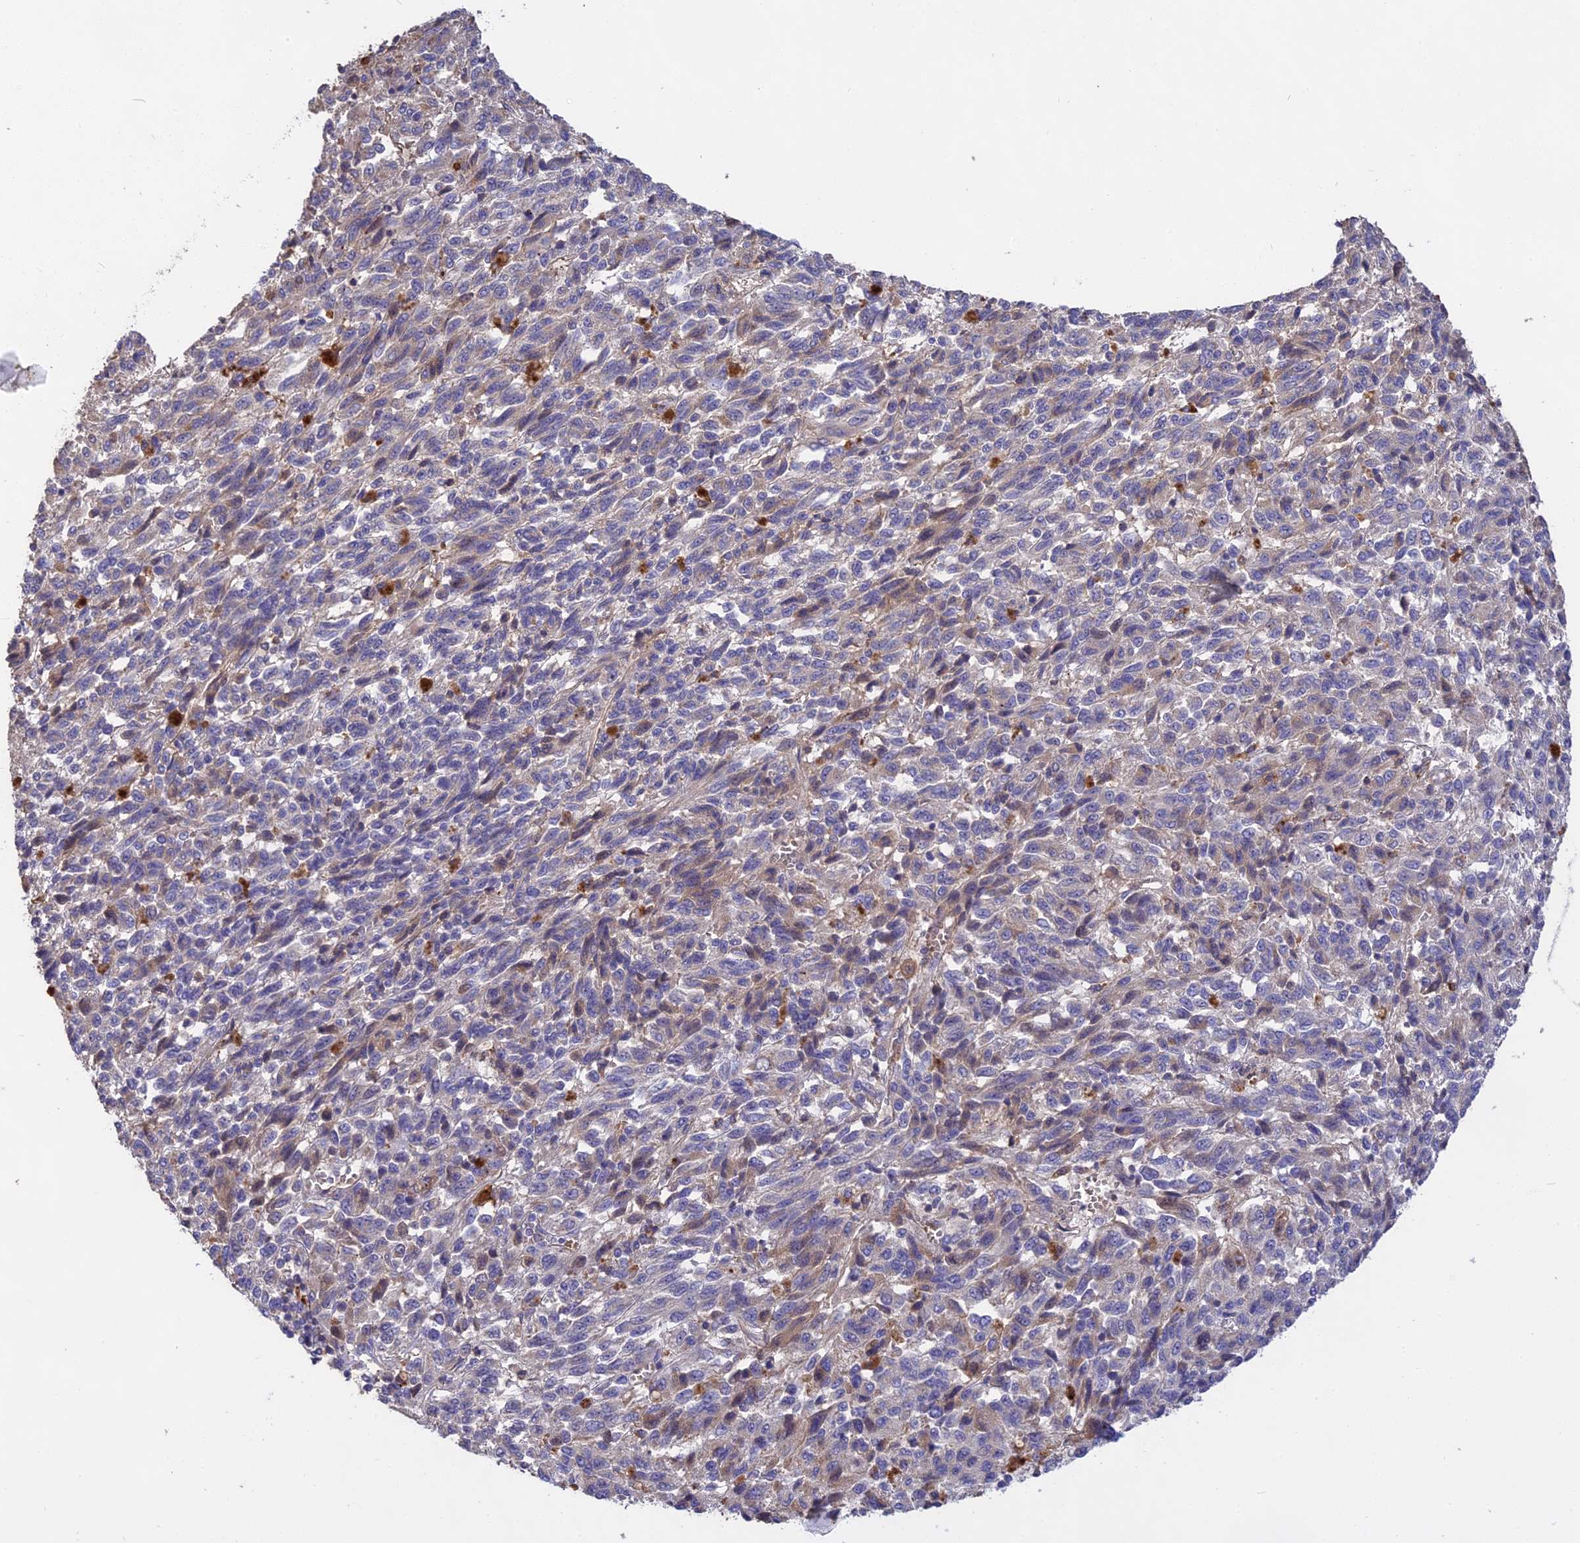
{"staining": {"intensity": "weak", "quantity": "<25%", "location": "cytoplasmic/membranous"}, "tissue": "melanoma", "cell_type": "Tumor cells", "image_type": "cancer", "snomed": [{"axis": "morphology", "description": "Malignant melanoma, Metastatic site"}, {"axis": "topography", "description": "Lung"}], "caption": "Melanoma was stained to show a protein in brown. There is no significant expression in tumor cells. The staining was performed using DAB (3,3'-diaminobenzidine) to visualize the protein expression in brown, while the nuclei were stained in blue with hematoxylin (Magnification: 20x).", "gene": "NUDT8", "patient": {"sex": "male", "age": 64}}